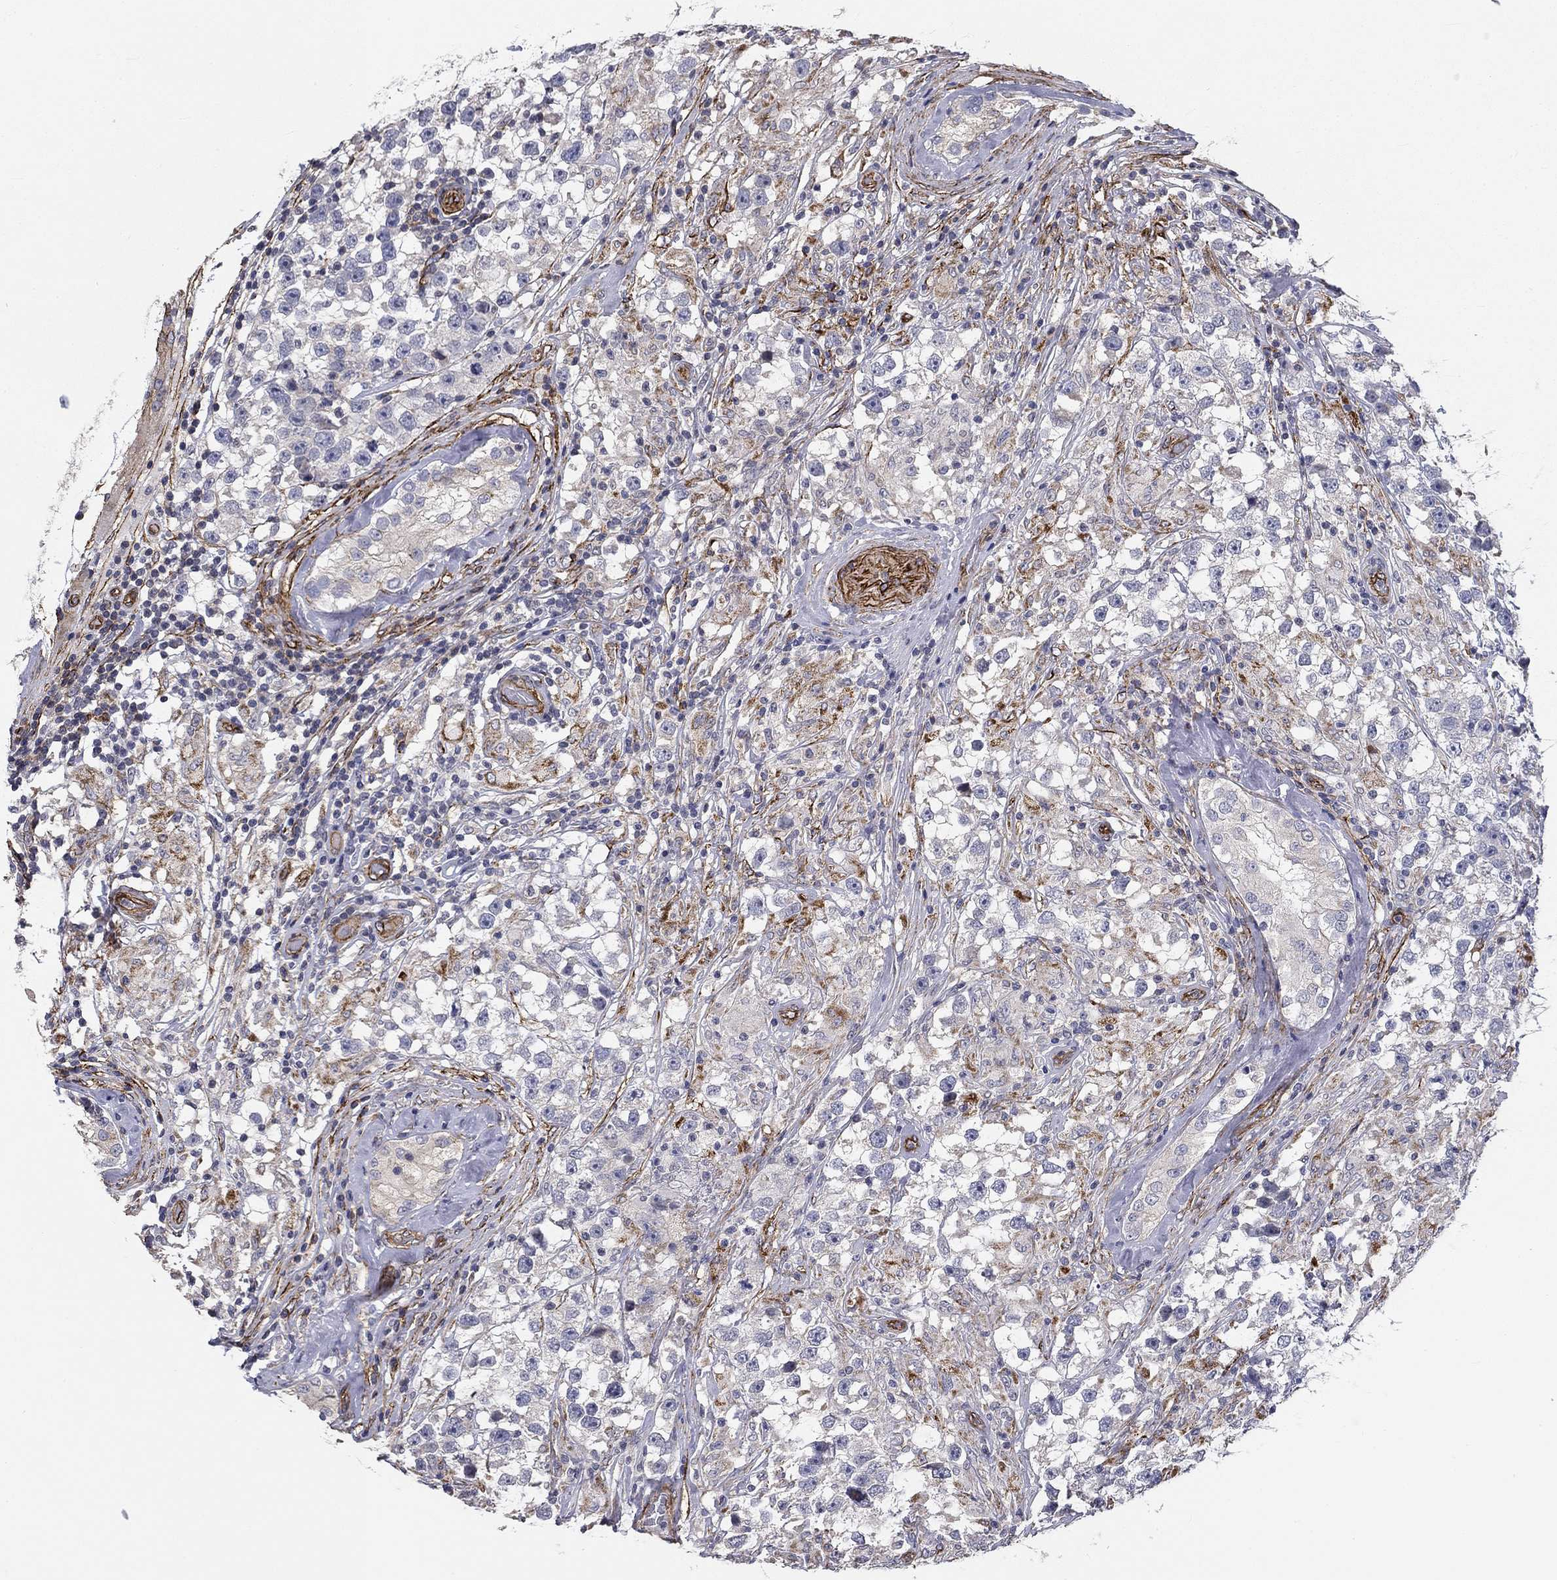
{"staining": {"intensity": "negative", "quantity": "none", "location": "none"}, "tissue": "testis cancer", "cell_type": "Tumor cells", "image_type": "cancer", "snomed": [{"axis": "morphology", "description": "Seminoma, NOS"}, {"axis": "topography", "description": "Testis"}], "caption": "Histopathology image shows no protein staining in tumor cells of testis cancer (seminoma) tissue.", "gene": "SYNC", "patient": {"sex": "male", "age": 46}}